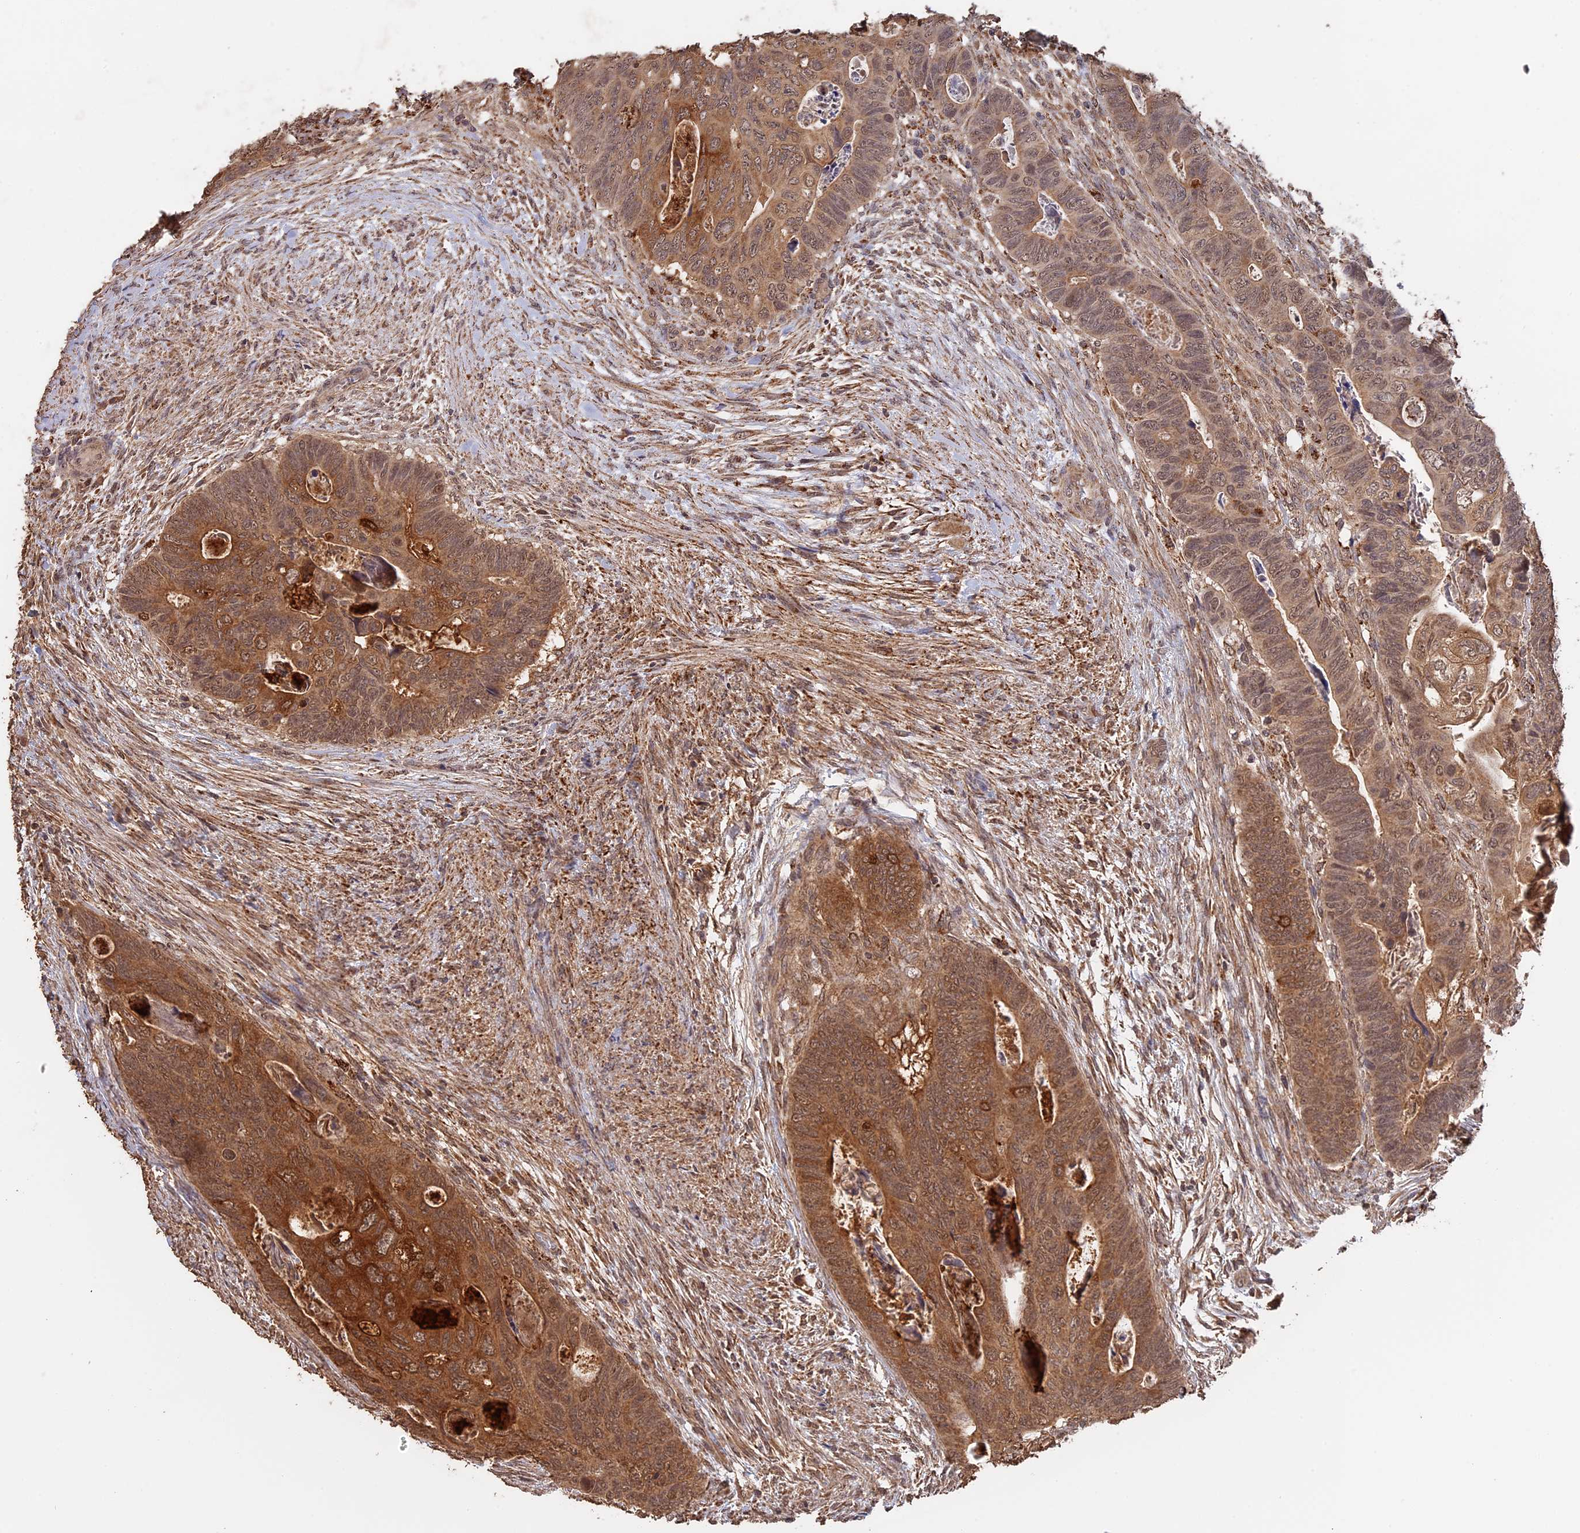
{"staining": {"intensity": "strong", "quantity": "25%-75%", "location": "cytoplasmic/membranous,nuclear"}, "tissue": "colorectal cancer", "cell_type": "Tumor cells", "image_type": "cancer", "snomed": [{"axis": "morphology", "description": "Adenocarcinoma, NOS"}, {"axis": "topography", "description": "Rectum"}], "caption": "Colorectal adenocarcinoma was stained to show a protein in brown. There is high levels of strong cytoplasmic/membranous and nuclear positivity in about 25%-75% of tumor cells.", "gene": "FAM210B", "patient": {"sex": "female", "age": 78}}